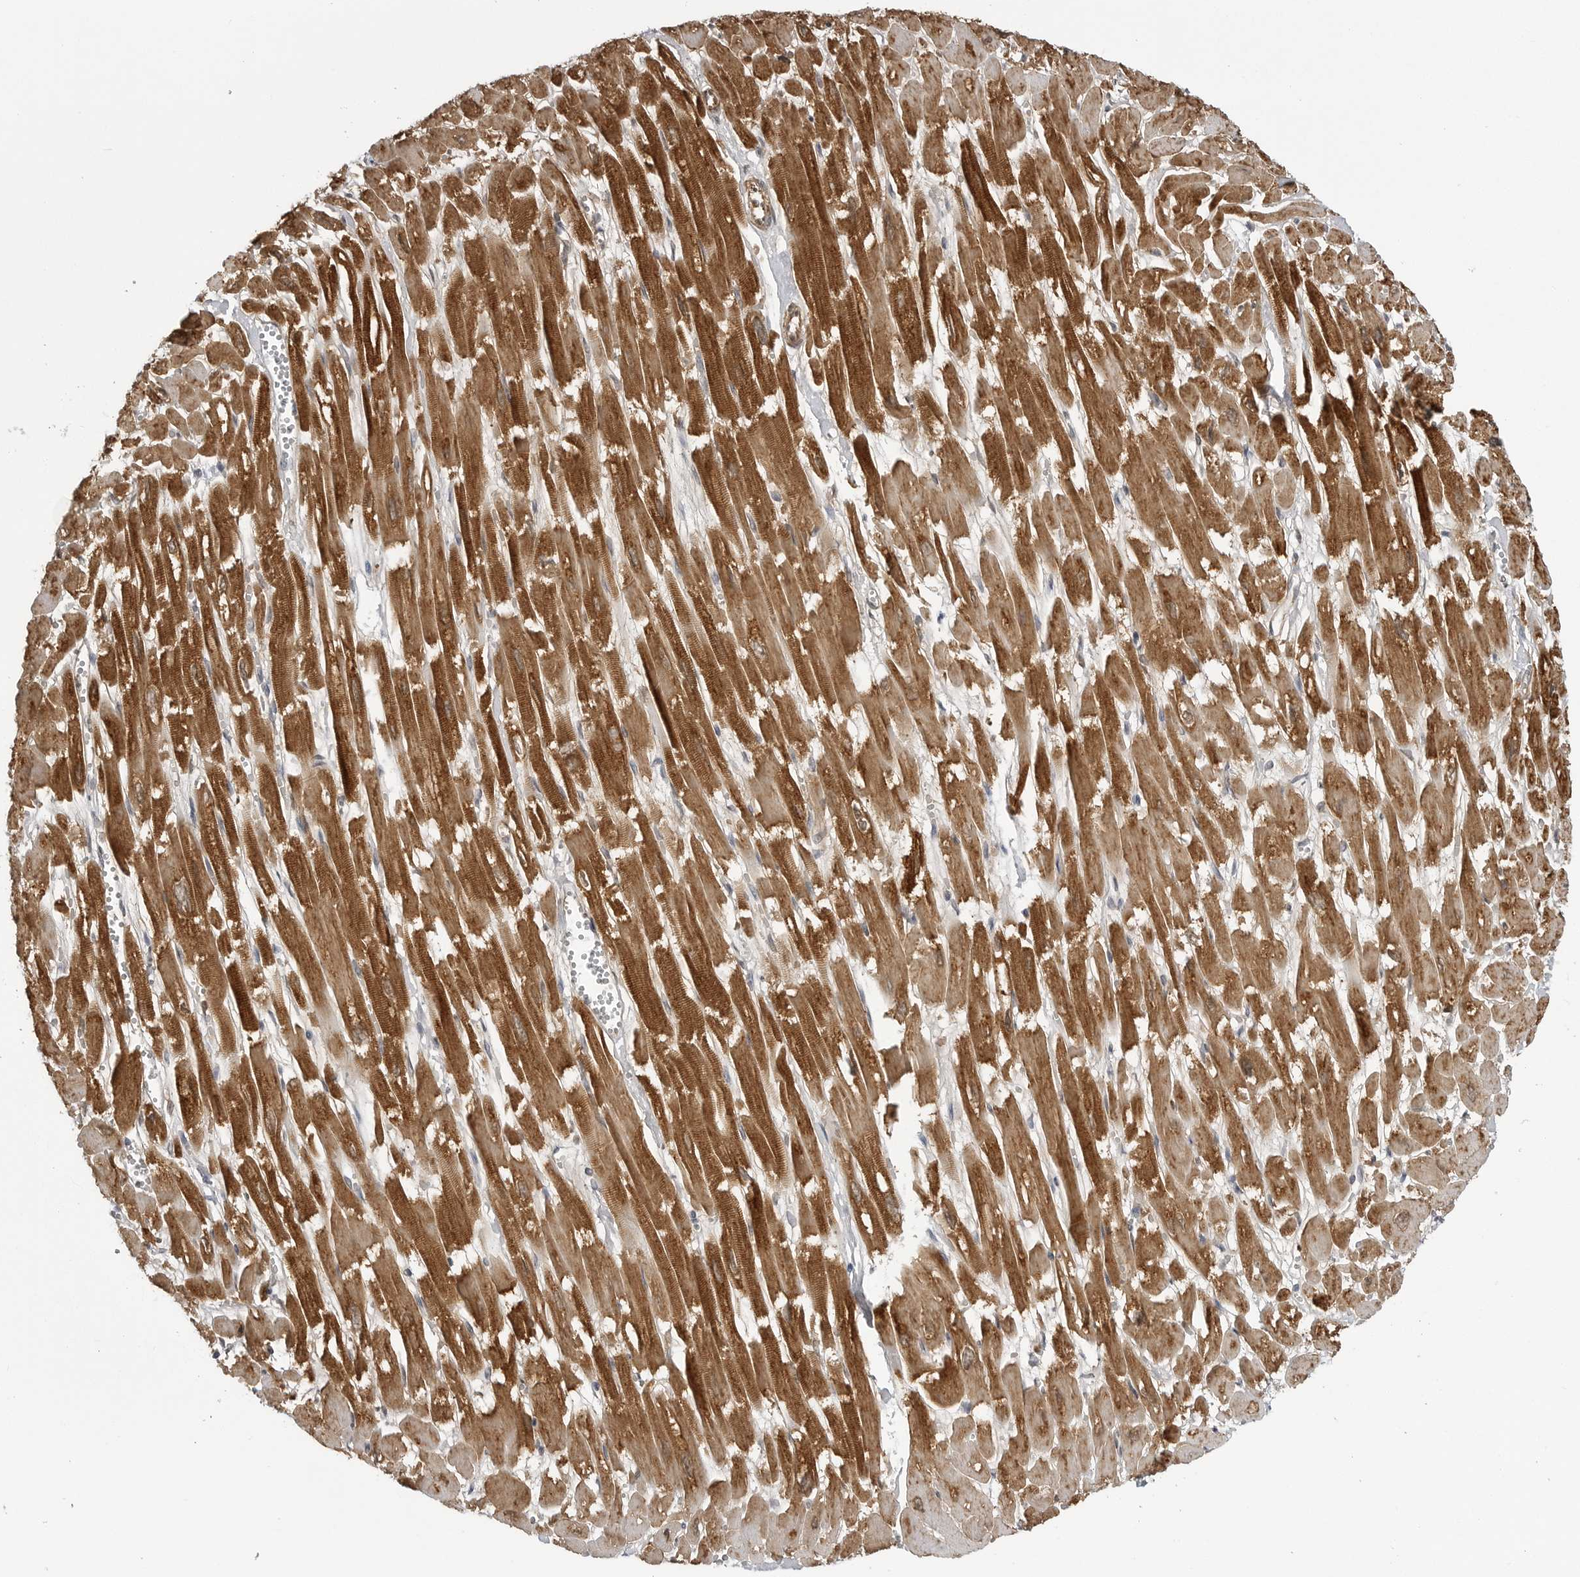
{"staining": {"intensity": "strong", "quantity": ">75%", "location": "cytoplasmic/membranous"}, "tissue": "heart muscle", "cell_type": "Cardiomyocytes", "image_type": "normal", "snomed": [{"axis": "morphology", "description": "Normal tissue, NOS"}, {"axis": "topography", "description": "Heart"}], "caption": "Strong cytoplasmic/membranous staining is present in about >75% of cardiomyocytes in benign heart muscle. (Brightfield microscopy of DAB IHC at high magnification).", "gene": "FH", "patient": {"sex": "male", "age": 54}}